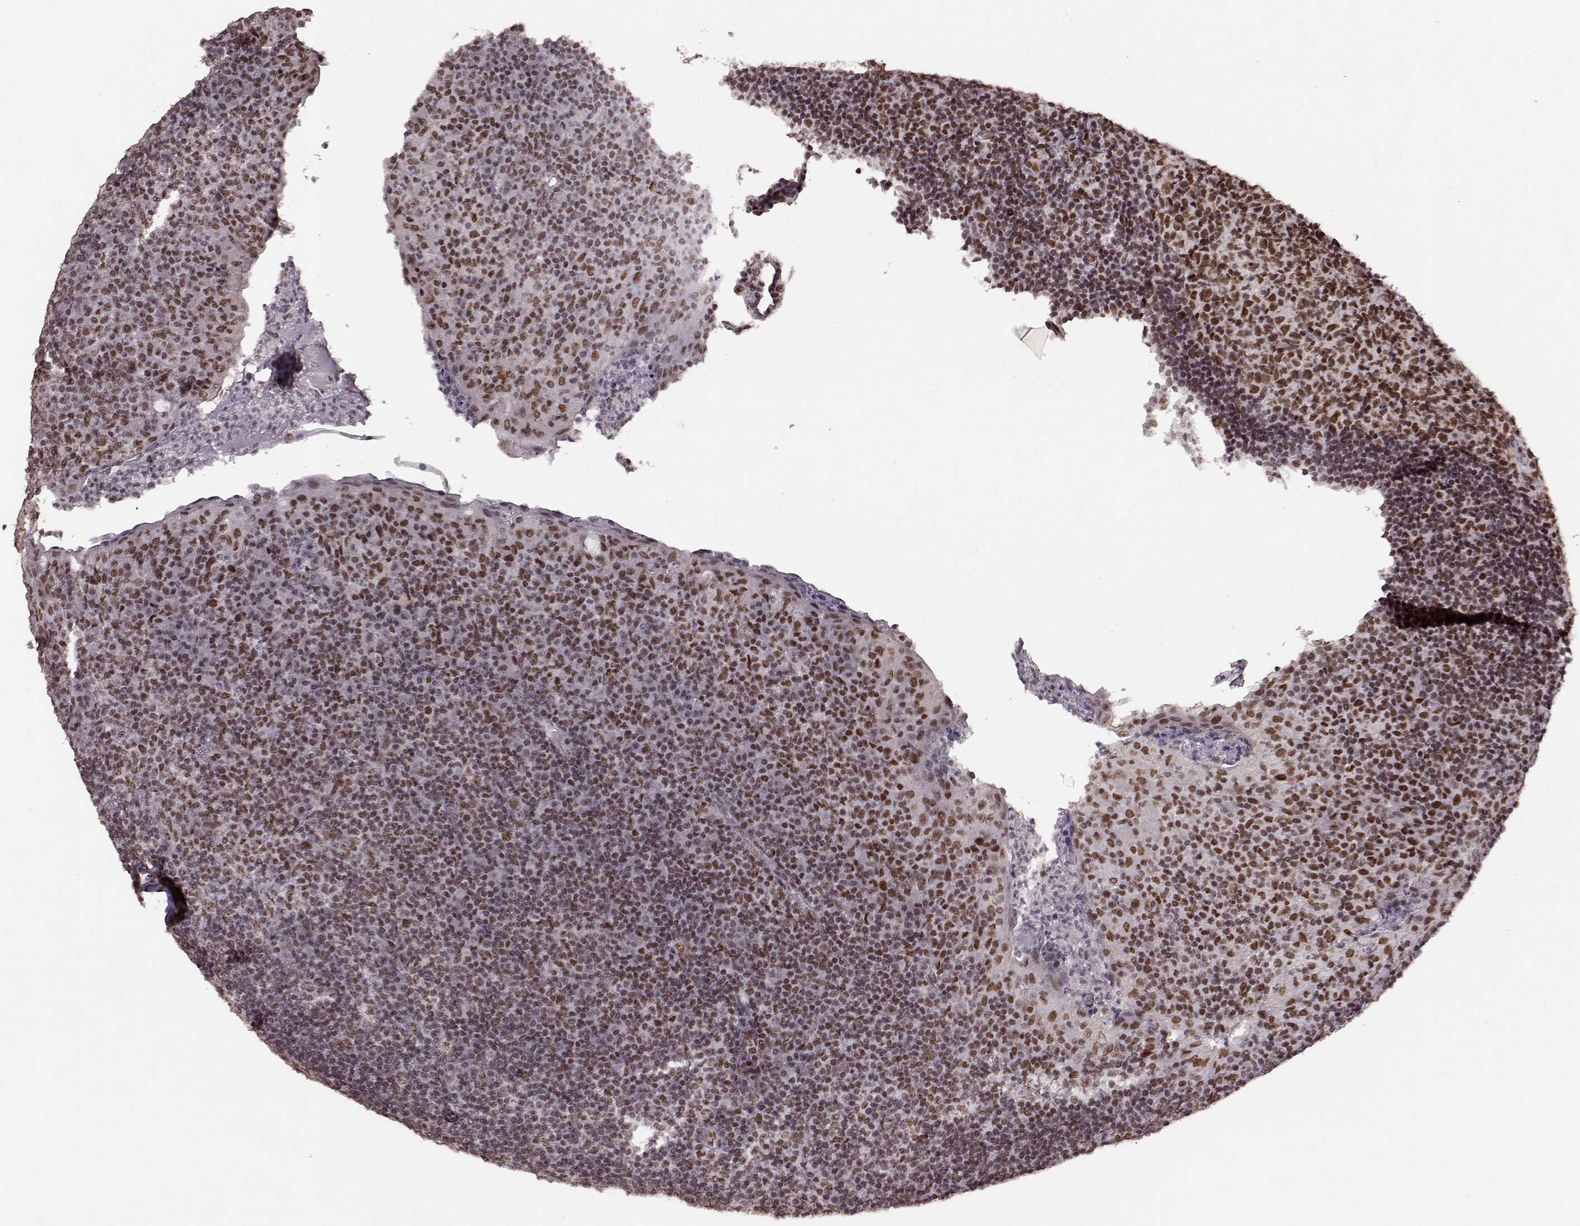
{"staining": {"intensity": "moderate", "quantity": "<25%", "location": "nuclear"}, "tissue": "tonsil", "cell_type": "Non-germinal center cells", "image_type": "normal", "snomed": [{"axis": "morphology", "description": "Normal tissue, NOS"}, {"axis": "topography", "description": "Tonsil"}], "caption": "High-power microscopy captured an immunohistochemistry (IHC) photomicrograph of benign tonsil, revealing moderate nuclear expression in approximately <25% of non-germinal center cells.", "gene": "RRAGD", "patient": {"sex": "female", "age": 12}}